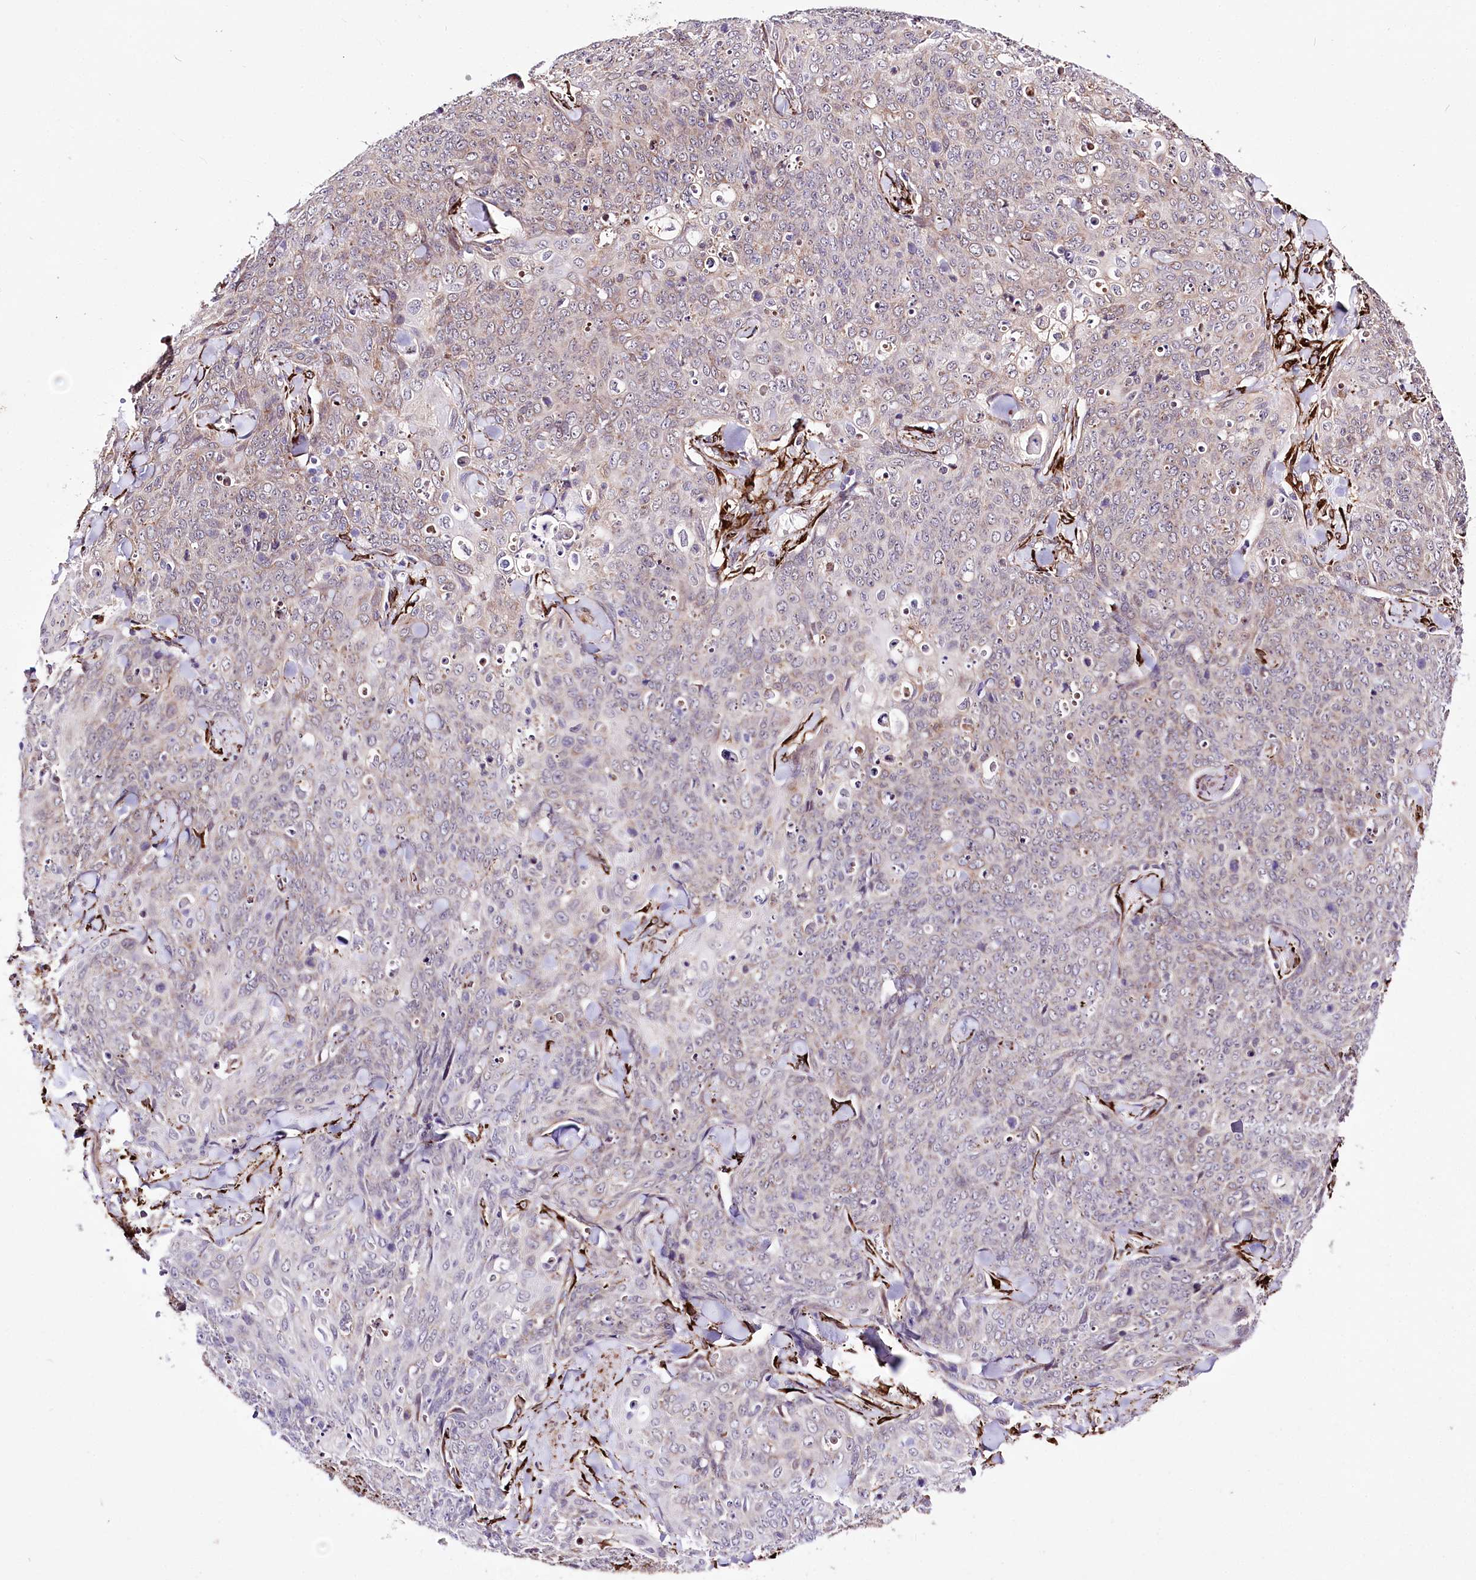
{"staining": {"intensity": "weak", "quantity": "25%-75%", "location": "cytoplasmic/membranous"}, "tissue": "skin cancer", "cell_type": "Tumor cells", "image_type": "cancer", "snomed": [{"axis": "morphology", "description": "Squamous cell carcinoma, NOS"}, {"axis": "topography", "description": "Skin"}, {"axis": "topography", "description": "Vulva"}], "caption": "An image of squamous cell carcinoma (skin) stained for a protein exhibits weak cytoplasmic/membranous brown staining in tumor cells.", "gene": "WWC1", "patient": {"sex": "female", "age": 85}}